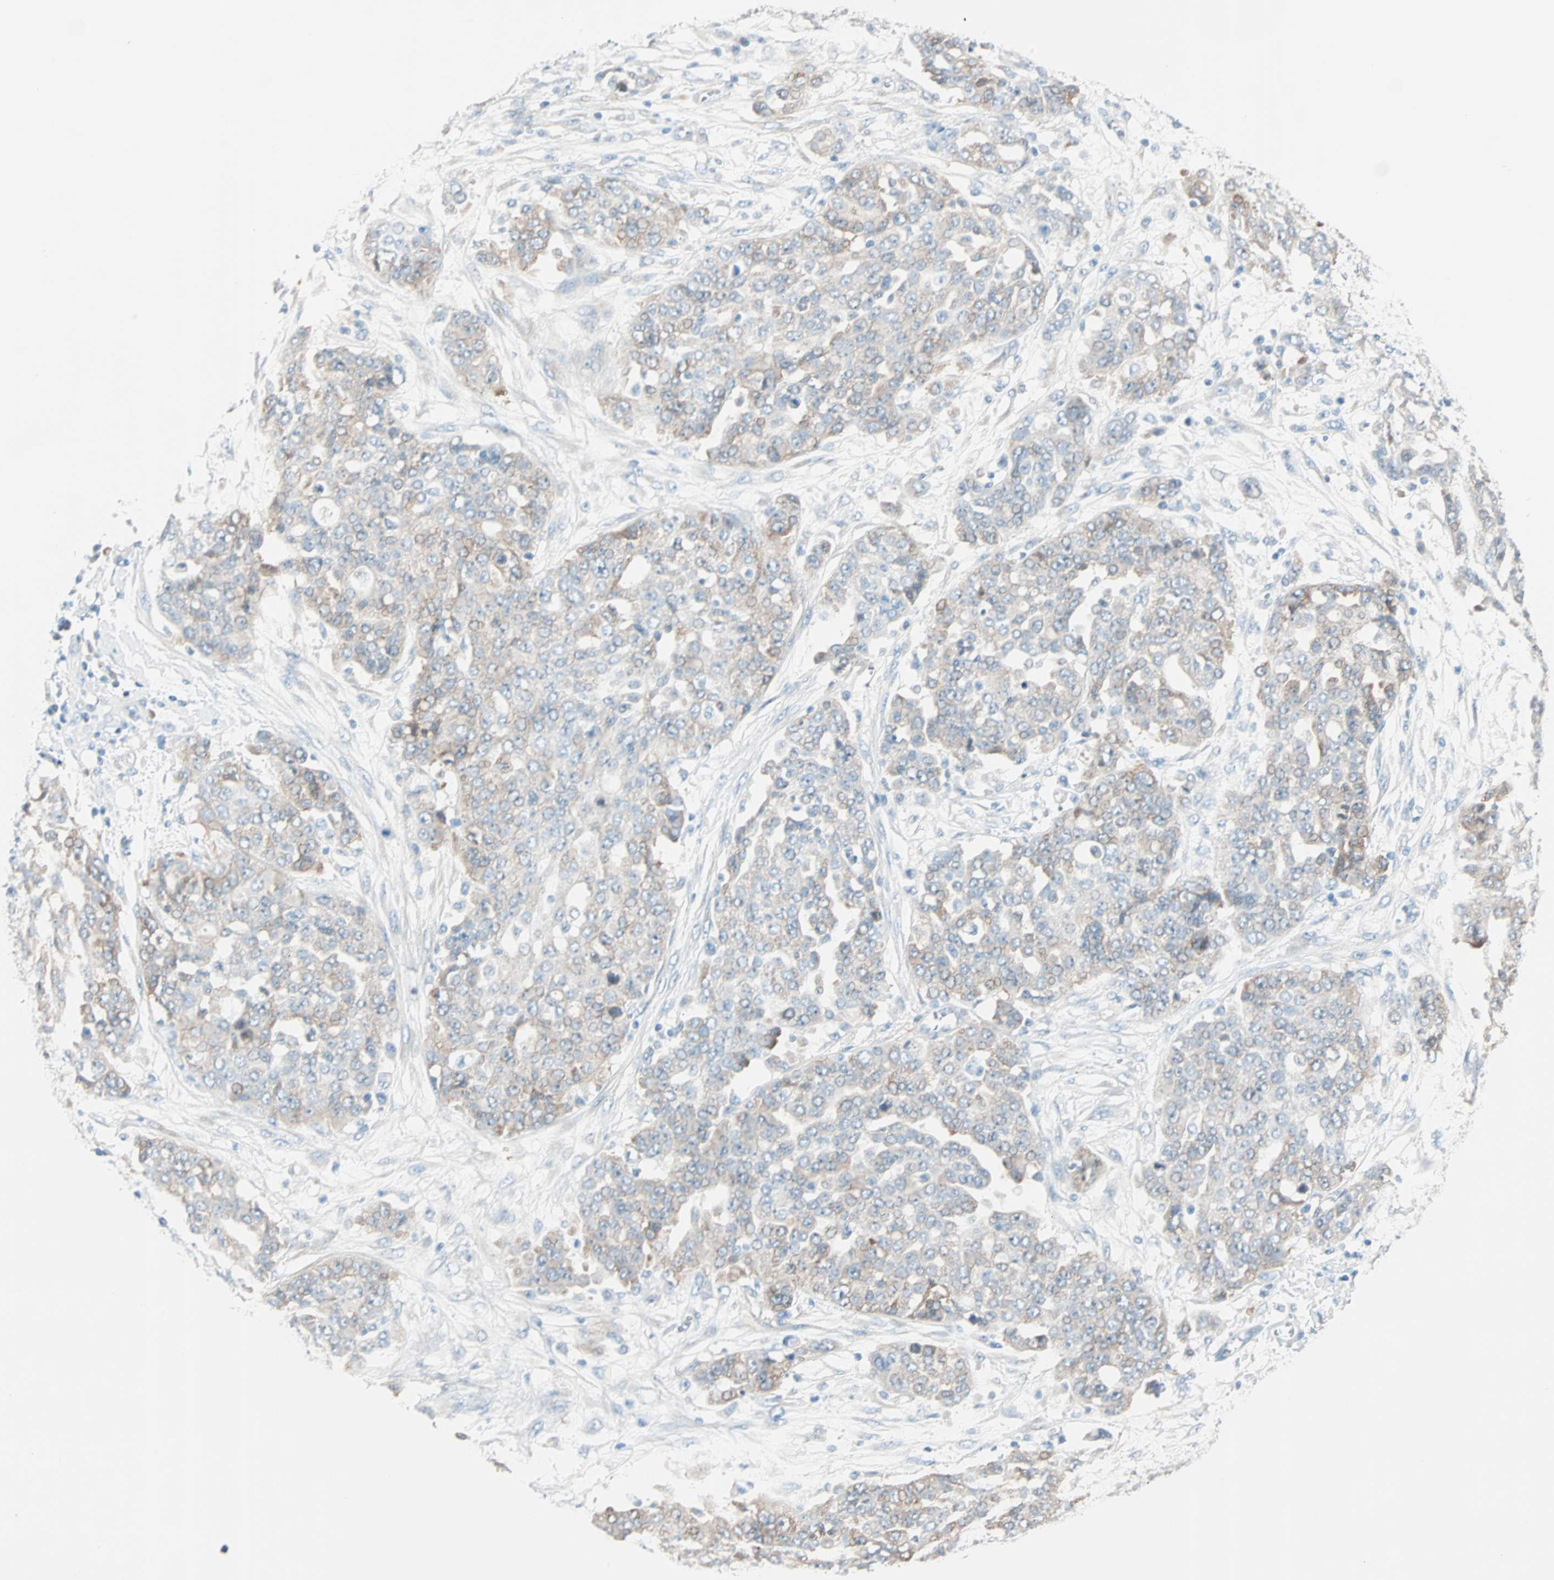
{"staining": {"intensity": "weak", "quantity": "25%-75%", "location": "cytoplasmic/membranous"}, "tissue": "ovarian cancer", "cell_type": "Tumor cells", "image_type": "cancer", "snomed": [{"axis": "morphology", "description": "Cystadenocarcinoma, serous, NOS"}, {"axis": "topography", "description": "Soft tissue"}, {"axis": "topography", "description": "Ovary"}], "caption": "Ovarian serous cystadenocarcinoma stained for a protein demonstrates weak cytoplasmic/membranous positivity in tumor cells.", "gene": "ATF6", "patient": {"sex": "female", "age": 57}}